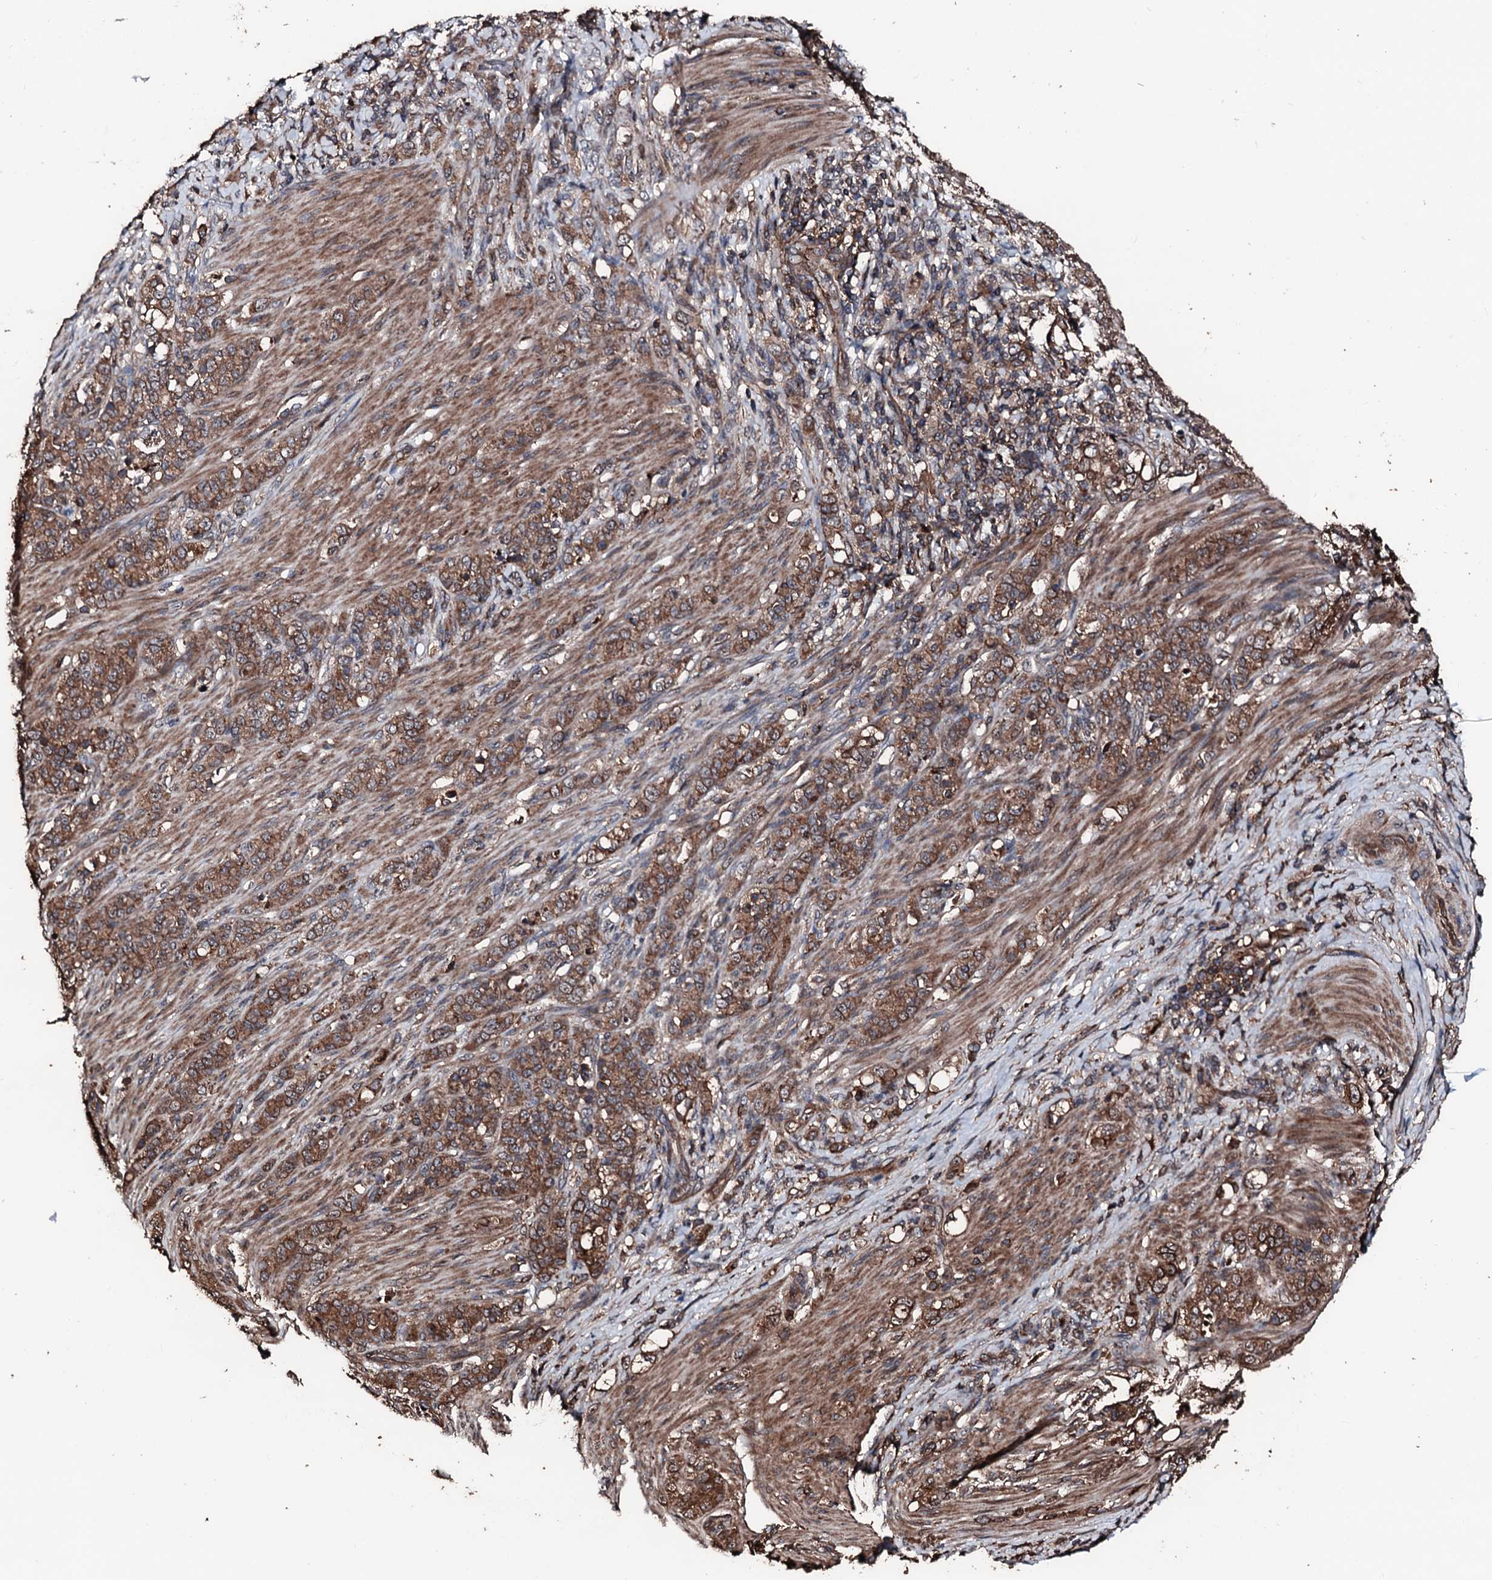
{"staining": {"intensity": "moderate", "quantity": ">75%", "location": "cytoplasmic/membranous"}, "tissue": "stomach cancer", "cell_type": "Tumor cells", "image_type": "cancer", "snomed": [{"axis": "morphology", "description": "Adenocarcinoma, NOS"}, {"axis": "topography", "description": "Stomach"}], "caption": "Adenocarcinoma (stomach) stained with a brown dye shows moderate cytoplasmic/membranous positive expression in approximately >75% of tumor cells.", "gene": "KIF18A", "patient": {"sex": "female", "age": 79}}